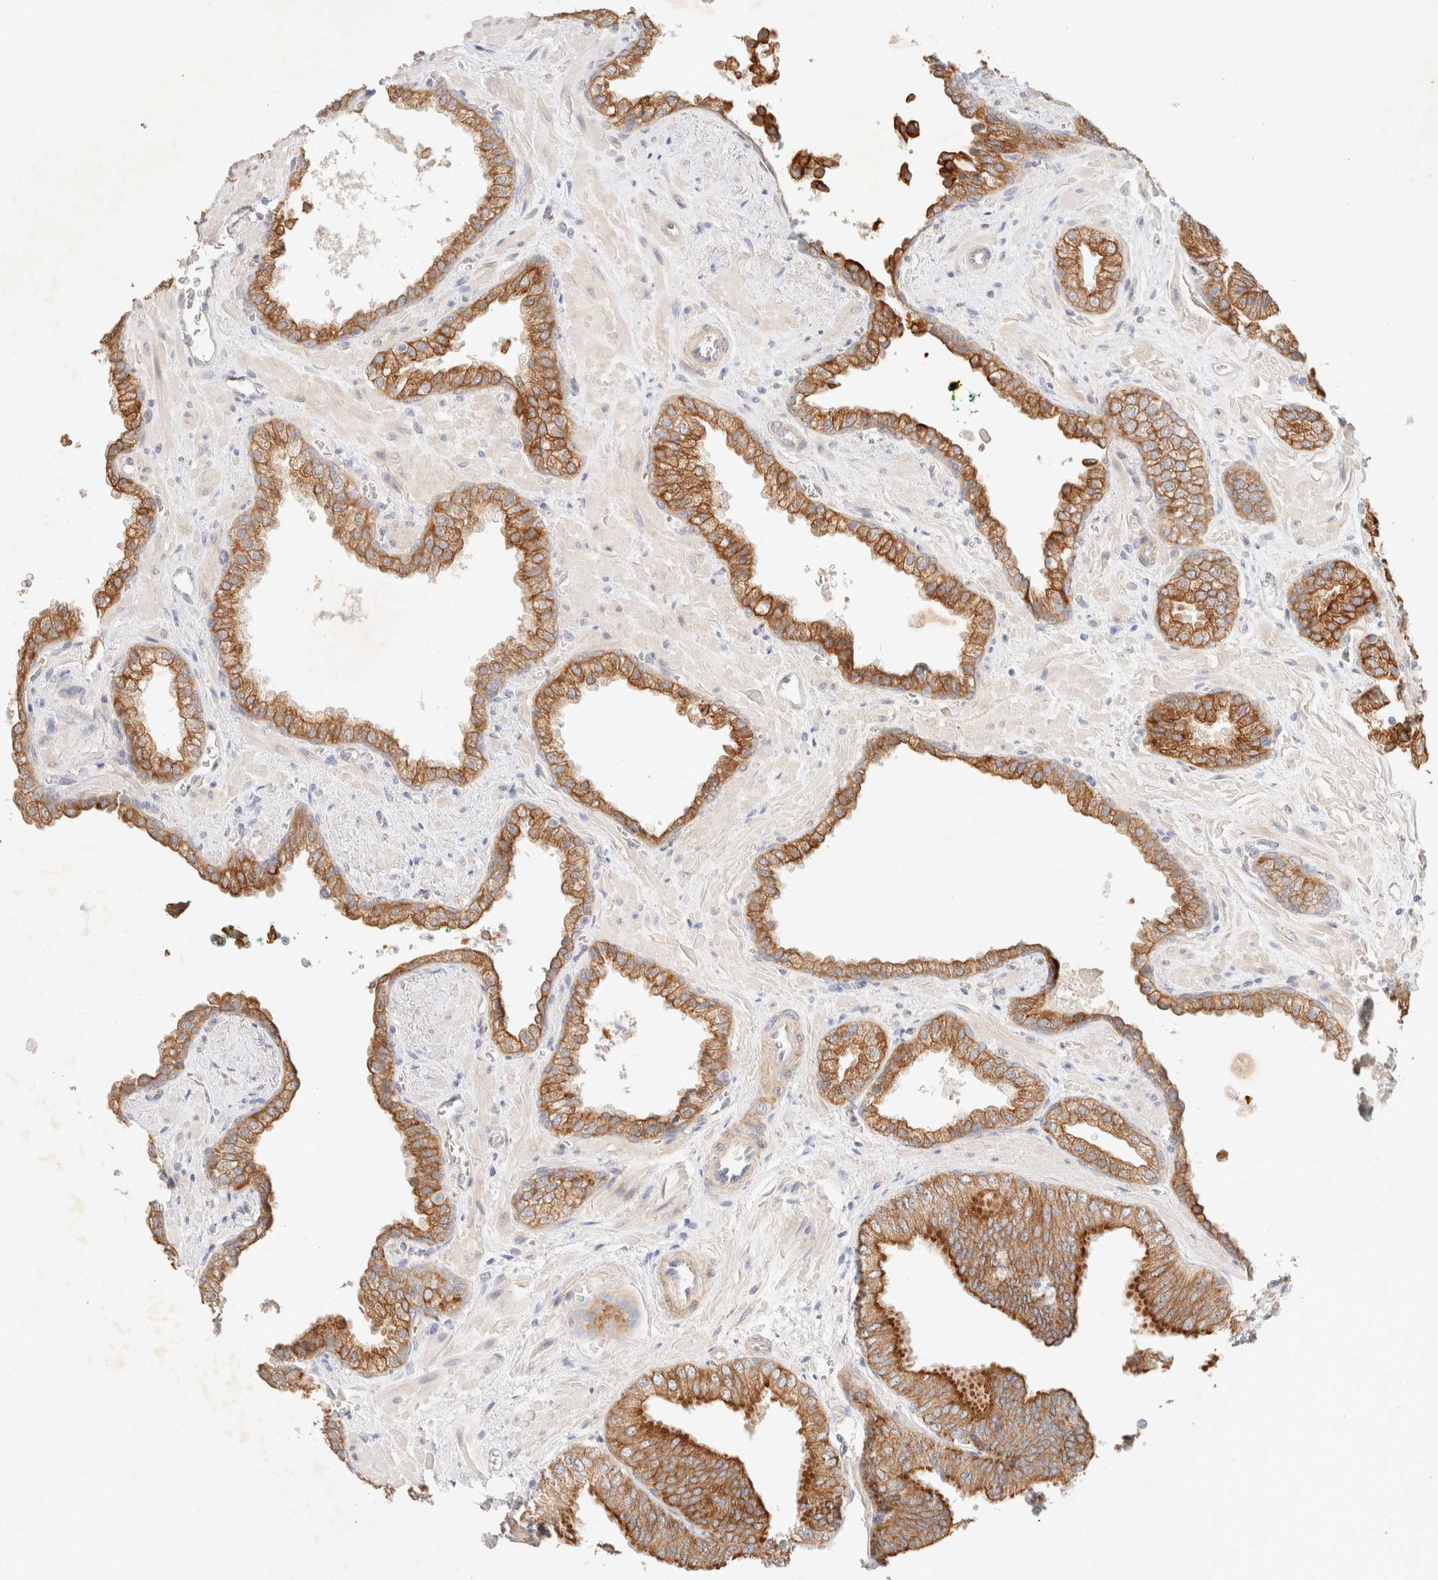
{"staining": {"intensity": "moderate", "quantity": ">75%", "location": "cytoplasmic/membranous"}, "tissue": "prostate cancer", "cell_type": "Tumor cells", "image_type": "cancer", "snomed": [{"axis": "morphology", "description": "Adenocarcinoma, Low grade"}, {"axis": "topography", "description": "Prostate"}], "caption": "Immunohistochemical staining of adenocarcinoma (low-grade) (prostate) shows medium levels of moderate cytoplasmic/membranous staining in about >75% of tumor cells. (Stains: DAB (3,3'-diaminobenzidine) in brown, nuclei in blue, Microscopy: brightfield microscopy at high magnification).", "gene": "CSNK1E", "patient": {"sex": "male", "age": 71}}